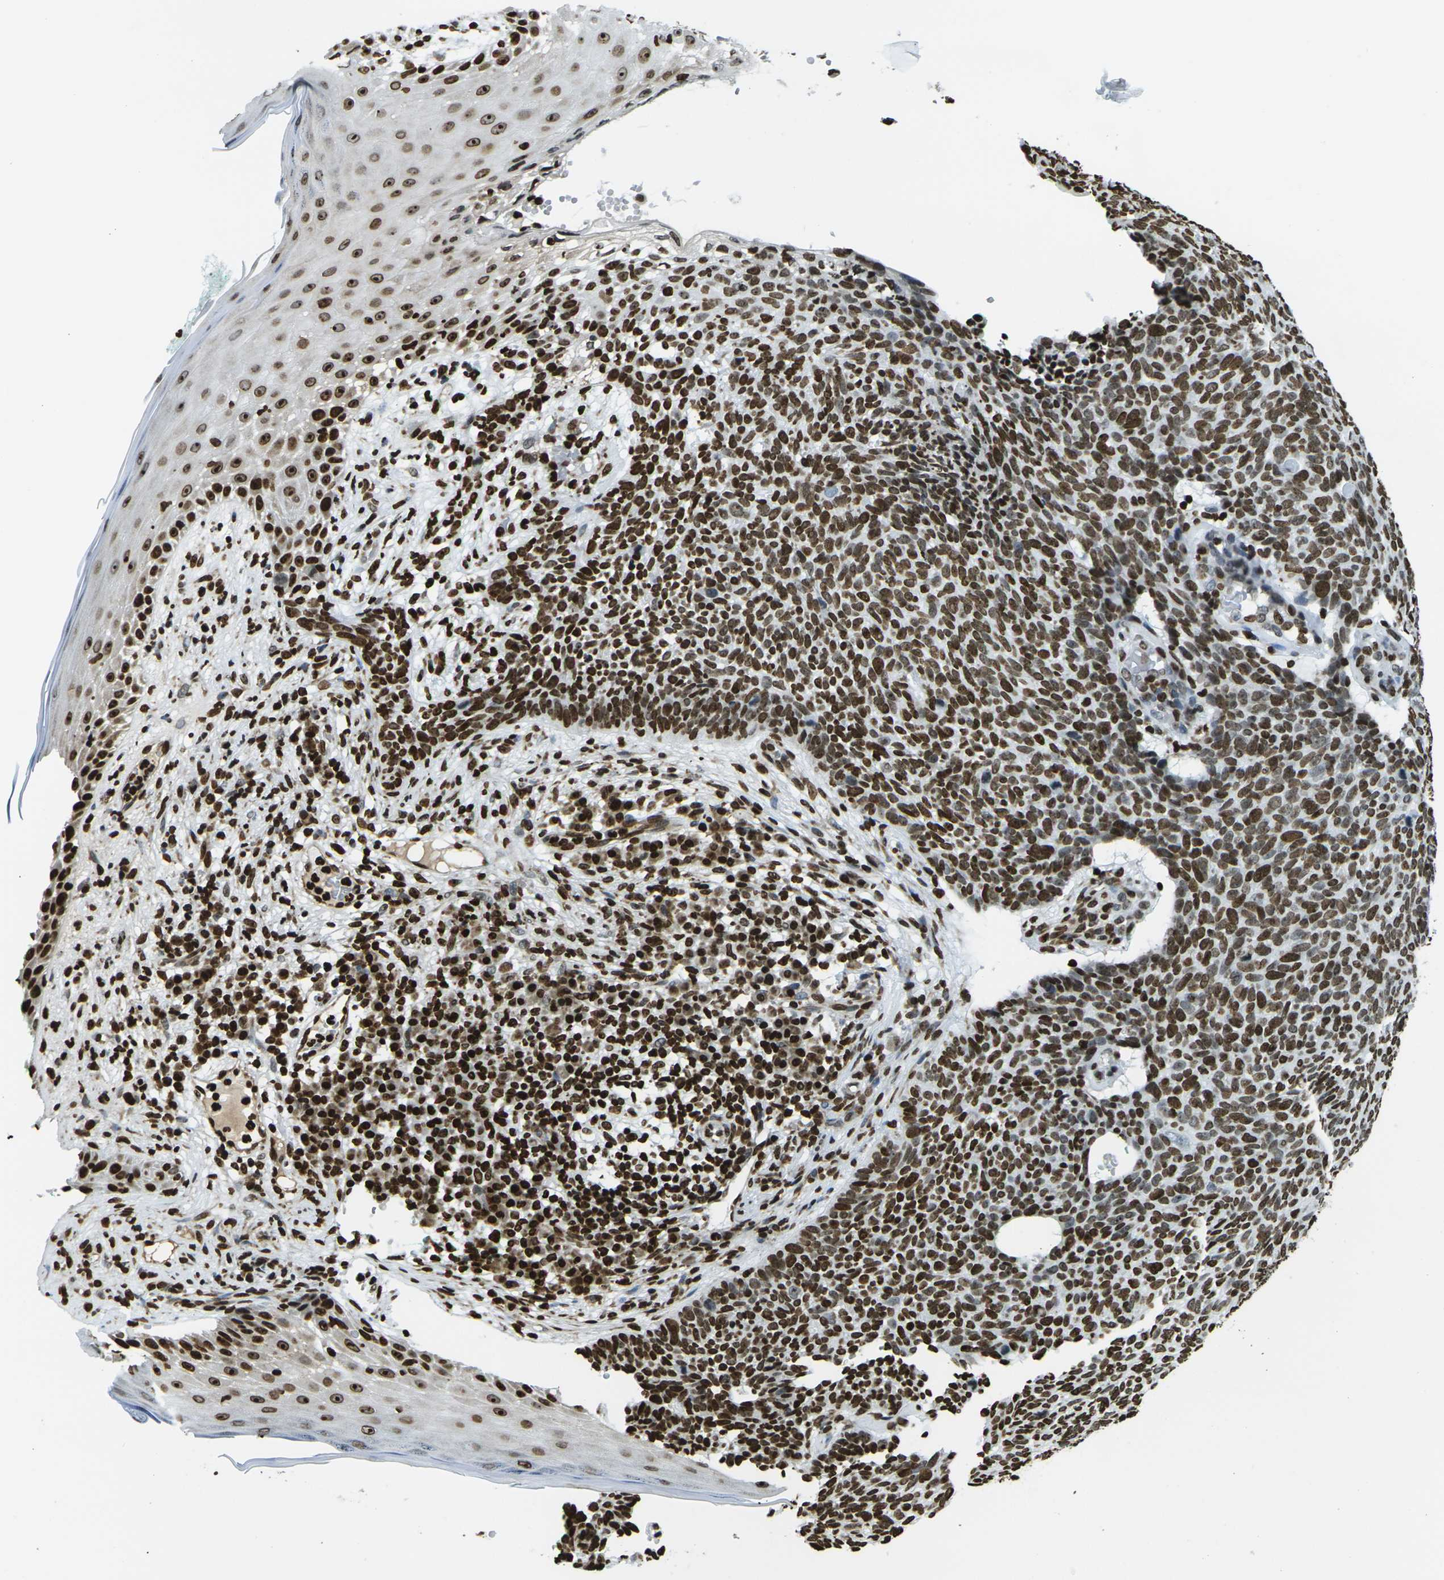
{"staining": {"intensity": "strong", "quantity": ">75%", "location": "nuclear"}, "tissue": "skin cancer", "cell_type": "Tumor cells", "image_type": "cancer", "snomed": [{"axis": "morphology", "description": "Basal cell carcinoma"}, {"axis": "topography", "description": "Skin"}], "caption": "Immunohistochemistry image of human skin cancer (basal cell carcinoma) stained for a protein (brown), which demonstrates high levels of strong nuclear expression in about >75% of tumor cells.", "gene": "H1-2", "patient": {"sex": "female", "age": 84}}